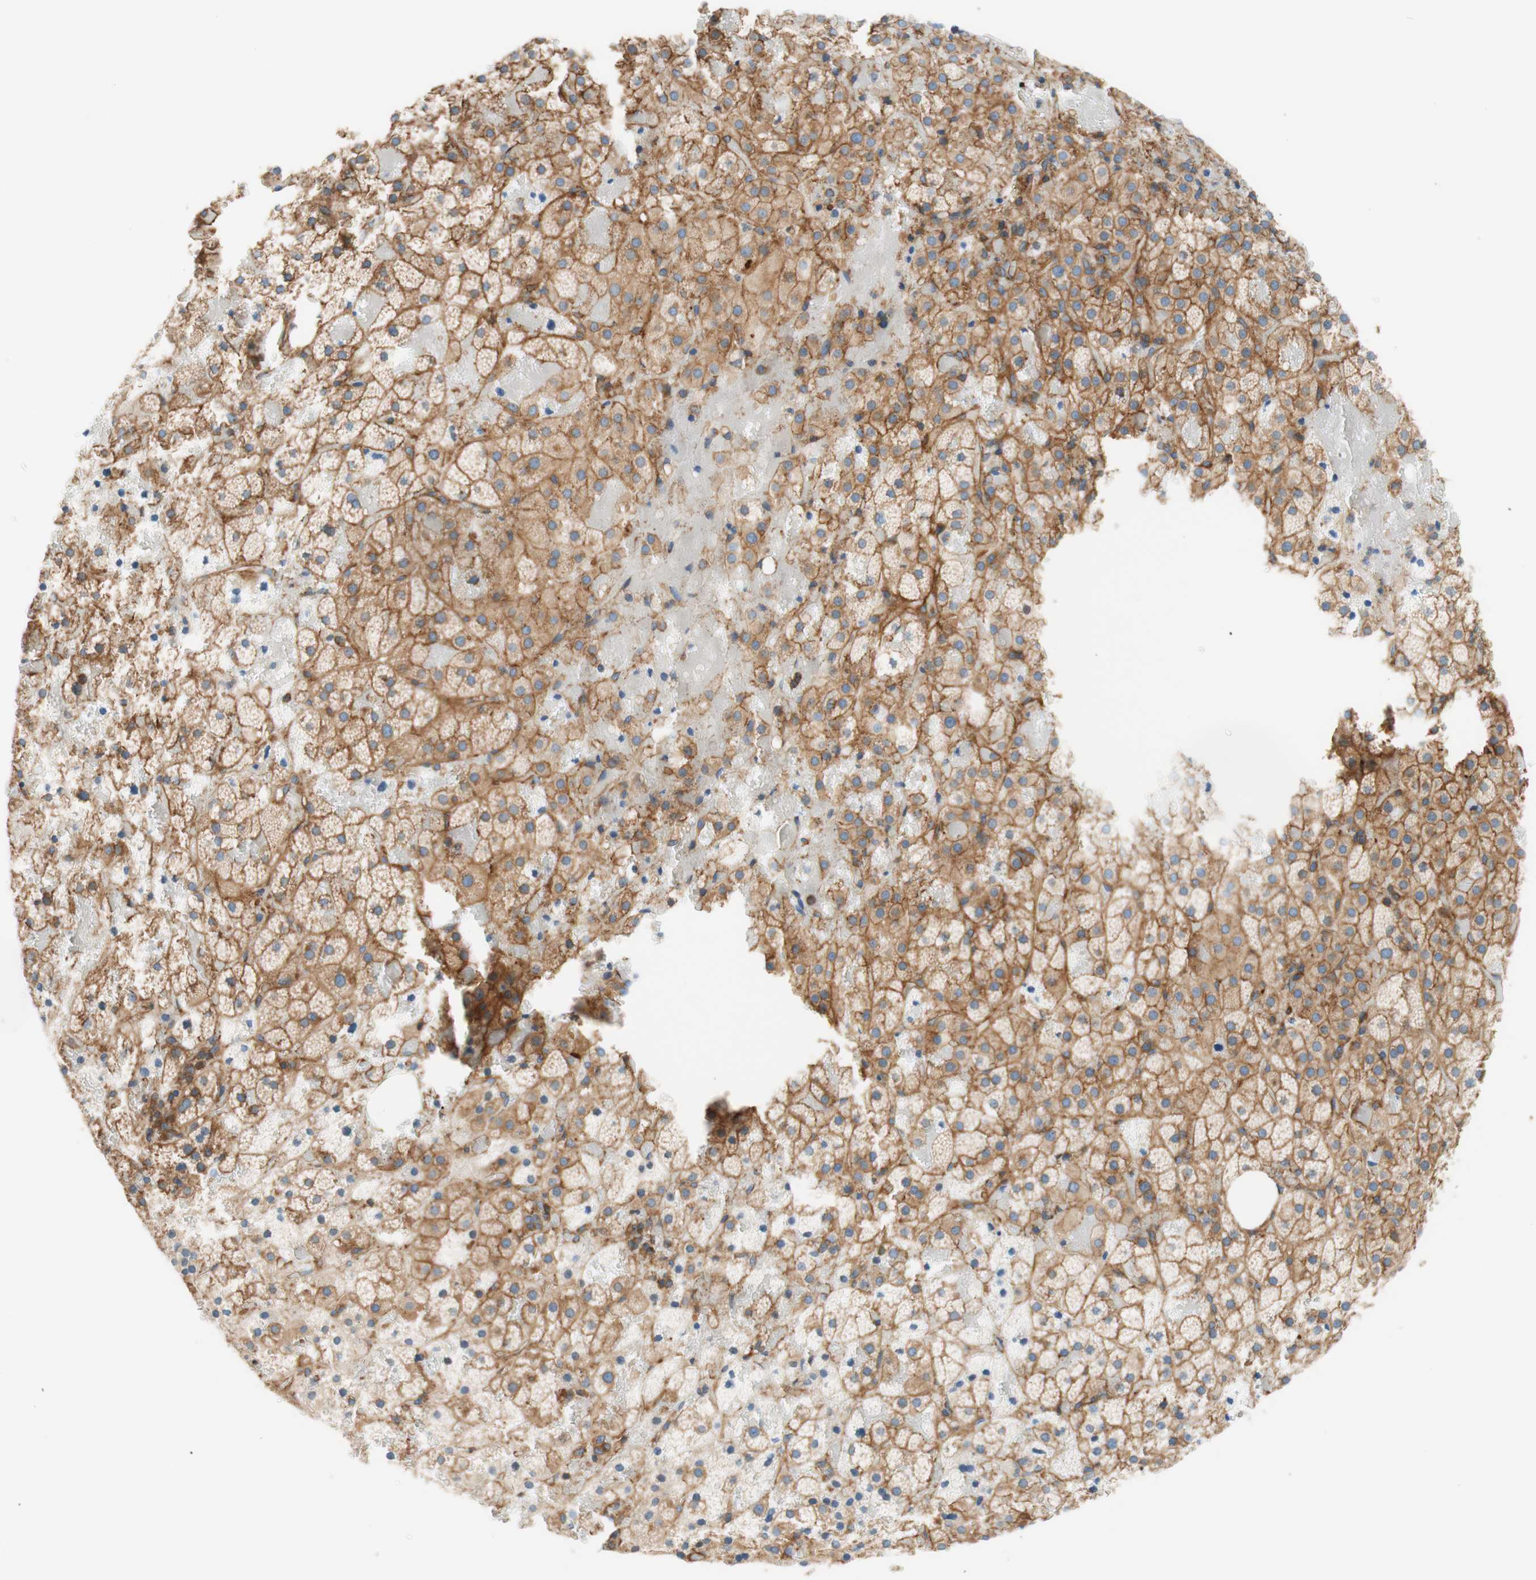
{"staining": {"intensity": "moderate", "quantity": ">75%", "location": "cytoplasmic/membranous"}, "tissue": "adrenal gland", "cell_type": "Glandular cells", "image_type": "normal", "snomed": [{"axis": "morphology", "description": "Normal tissue, NOS"}, {"axis": "topography", "description": "Adrenal gland"}], "caption": "A brown stain highlights moderate cytoplasmic/membranous positivity of a protein in glandular cells of normal adrenal gland.", "gene": "VPS26A", "patient": {"sex": "female", "age": 59}}